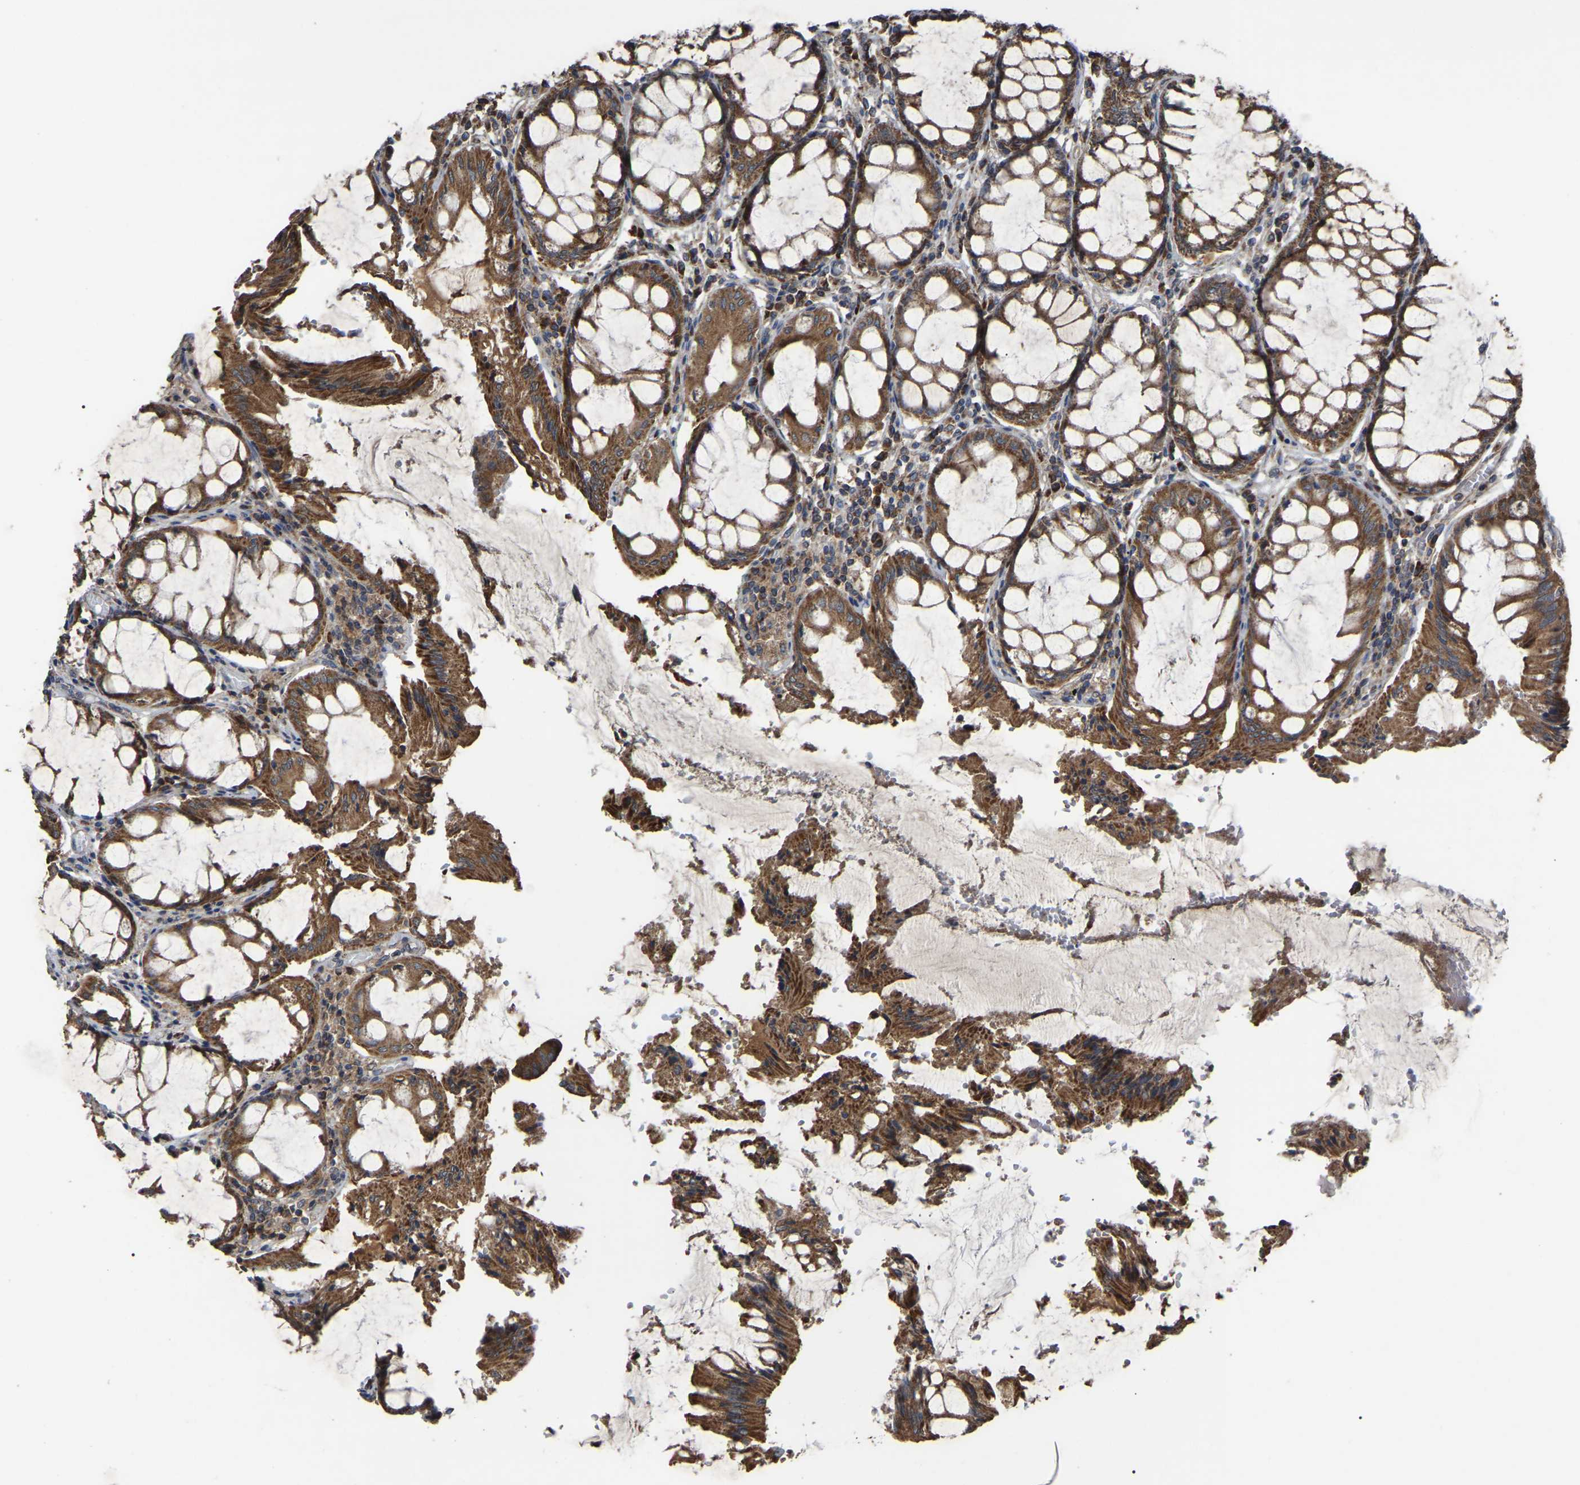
{"staining": {"intensity": "moderate", "quantity": ">75%", "location": "cytoplasmic/membranous"}, "tissue": "colorectal cancer", "cell_type": "Tumor cells", "image_type": "cancer", "snomed": [{"axis": "morphology", "description": "Normal tissue, NOS"}, {"axis": "morphology", "description": "Adenocarcinoma, NOS"}, {"axis": "topography", "description": "Rectum"}], "caption": "An IHC image of neoplastic tissue is shown. Protein staining in brown labels moderate cytoplasmic/membranous positivity in colorectal adenocarcinoma within tumor cells.", "gene": "GCC1", "patient": {"sex": "female", "age": 66}}